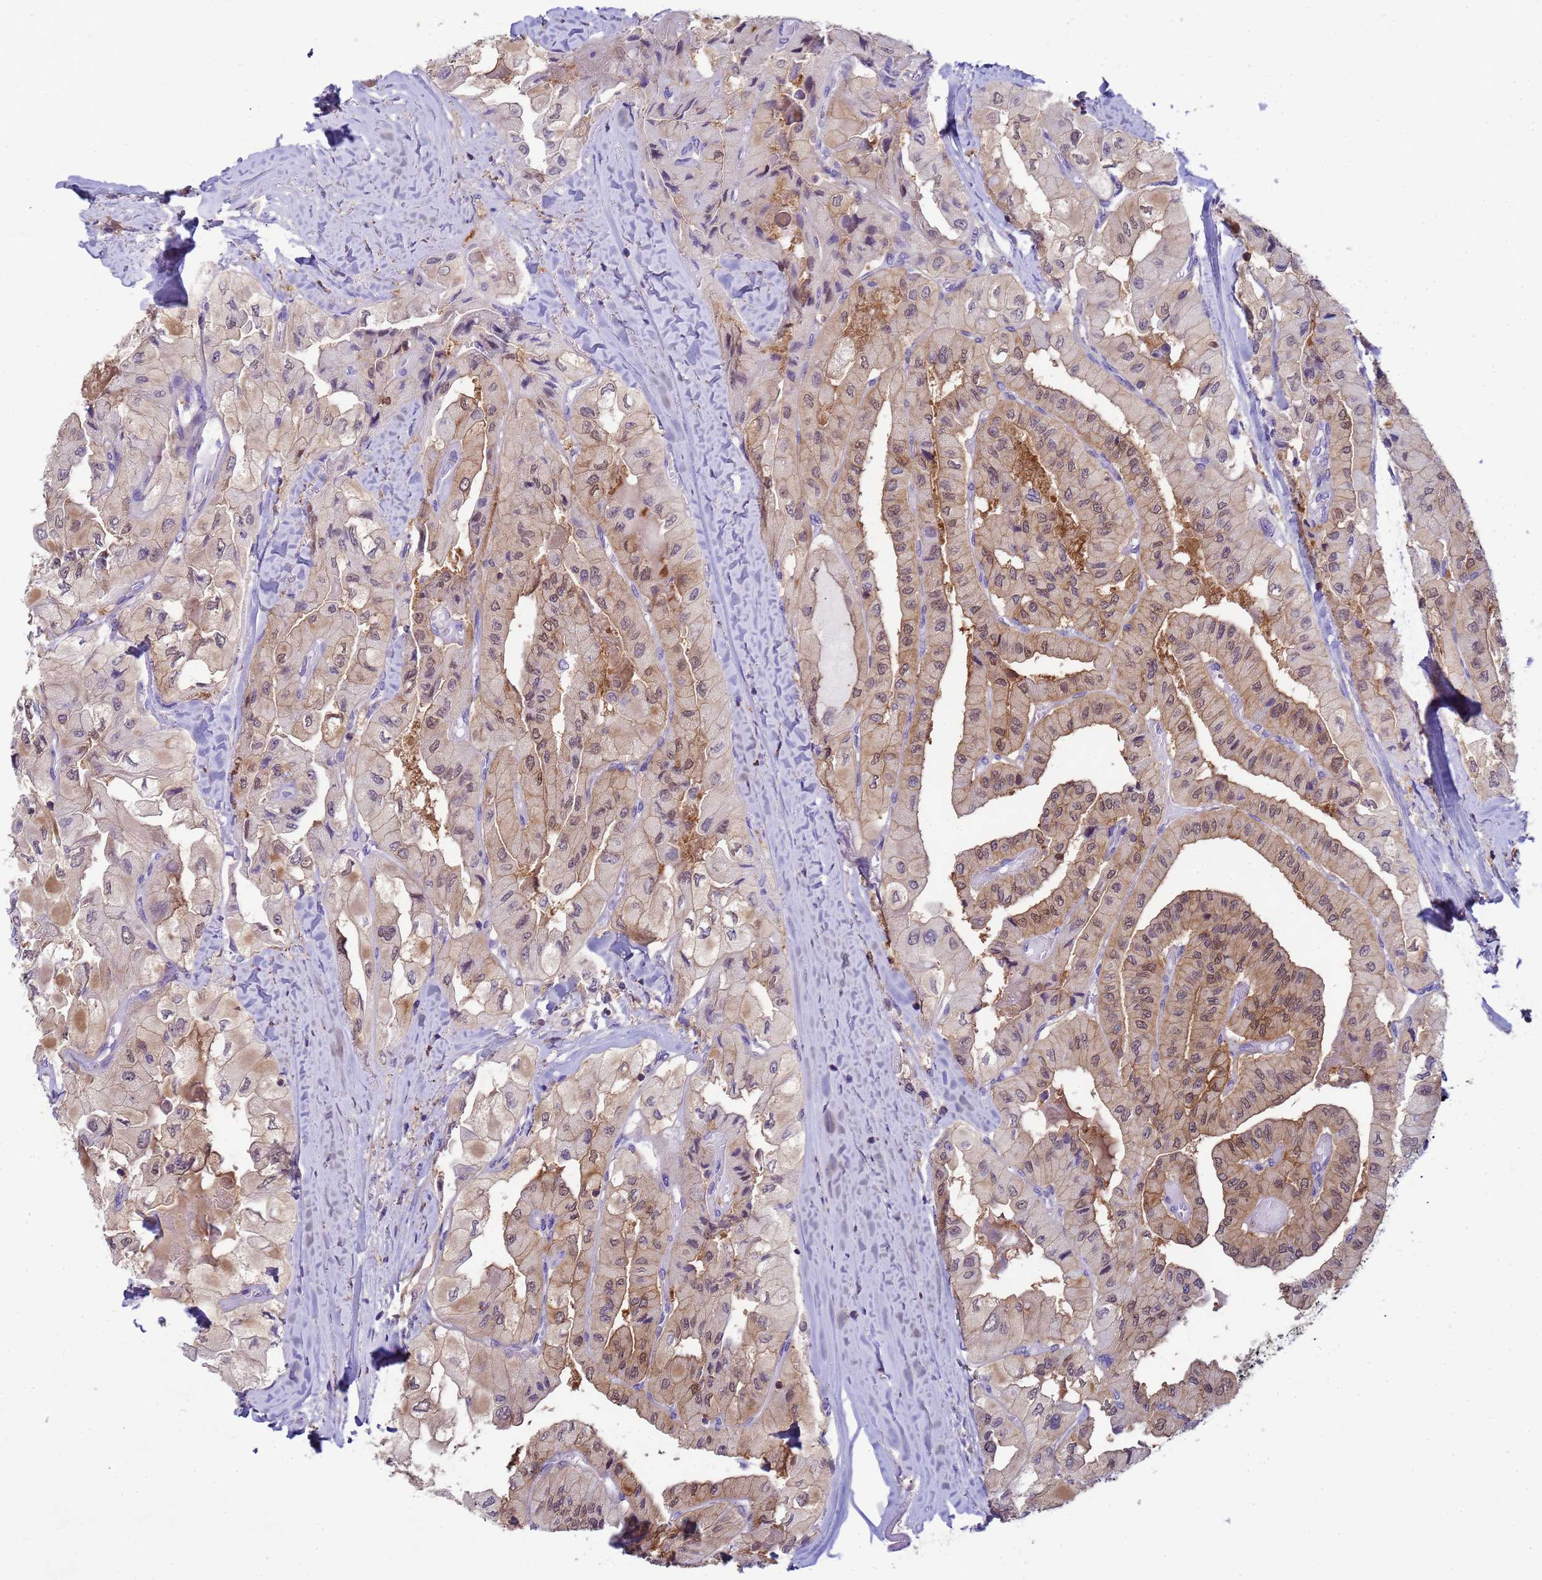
{"staining": {"intensity": "moderate", "quantity": "25%-75%", "location": "cytoplasmic/membranous,nuclear"}, "tissue": "thyroid cancer", "cell_type": "Tumor cells", "image_type": "cancer", "snomed": [{"axis": "morphology", "description": "Normal tissue, NOS"}, {"axis": "morphology", "description": "Papillary adenocarcinoma, NOS"}, {"axis": "topography", "description": "Thyroid gland"}], "caption": "A photomicrograph of human papillary adenocarcinoma (thyroid) stained for a protein demonstrates moderate cytoplasmic/membranous and nuclear brown staining in tumor cells.", "gene": "KLHL13", "patient": {"sex": "female", "age": 59}}